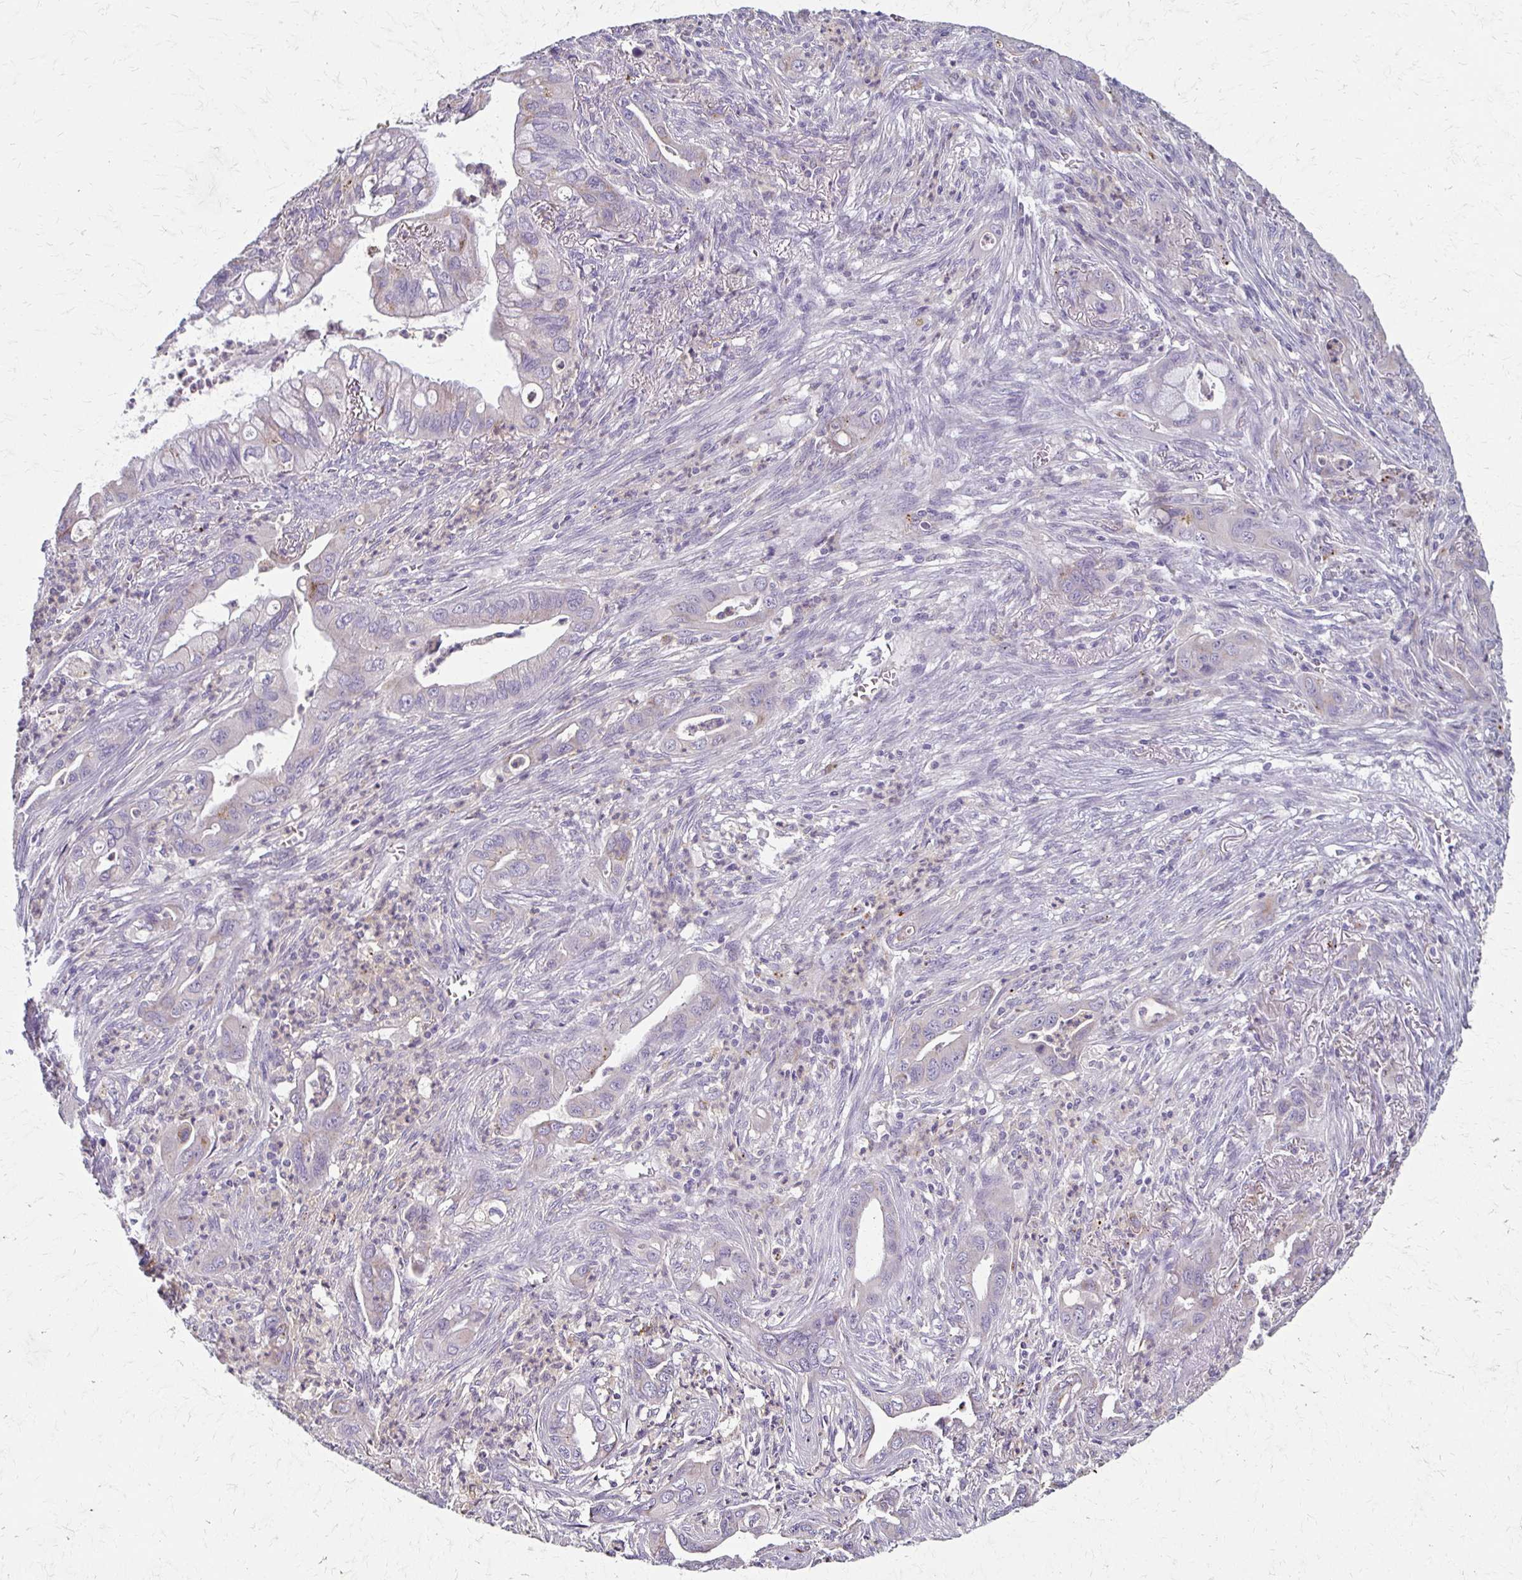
{"staining": {"intensity": "negative", "quantity": "none", "location": "none"}, "tissue": "lung cancer", "cell_type": "Tumor cells", "image_type": "cancer", "snomed": [{"axis": "morphology", "description": "Adenocarcinoma, NOS"}, {"axis": "topography", "description": "Lung"}], "caption": "IHC image of adenocarcinoma (lung) stained for a protein (brown), which displays no staining in tumor cells. (Brightfield microscopy of DAB (3,3'-diaminobenzidine) immunohistochemistry at high magnification).", "gene": "BBS12", "patient": {"sex": "male", "age": 65}}